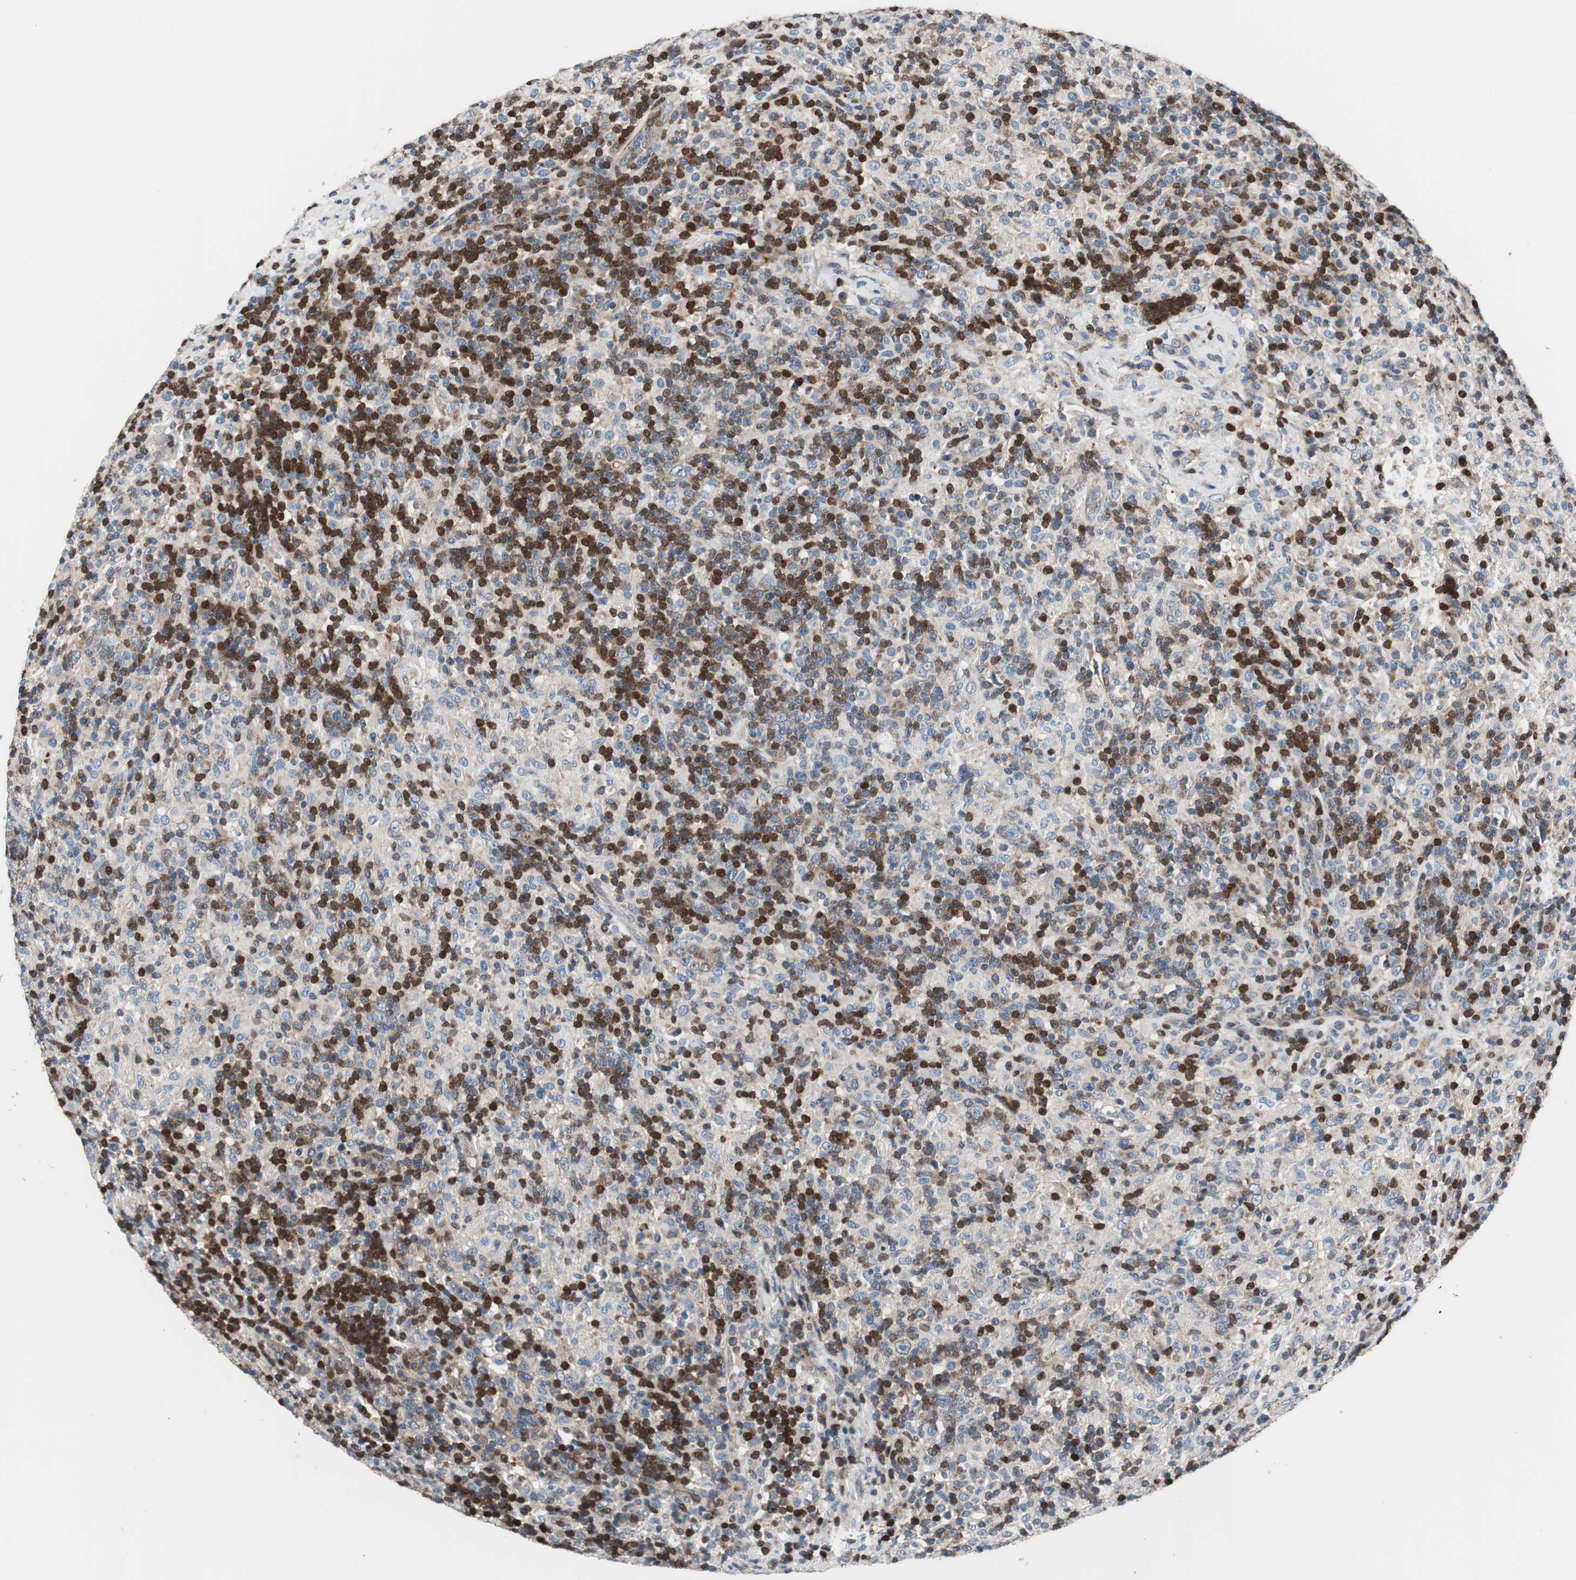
{"staining": {"intensity": "negative", "quantity": "none", "location": "none"}, "tissue": "lymphoma", "cell_type": "Tumor cells", "image_type": "cancer", "snomed": [{"axis": "morphology", "description": "Hodgkin's disease, NOS"}, {"axis": "topography", "description": "Lymph node"}], "caption": "A high-resolution histopathology image shows IHC staining of lymphoma, which exhibits no significant staining in tumor cells. The staining was performed using DAB (3,3'-diaminobenzidine) to visualize the protein expression in brown, while the nuclei were stained in blue with hematoxylin (Magnification: 20x).", "gene": "PRDX2", "patient": {"sex": "male", "age": 70}}